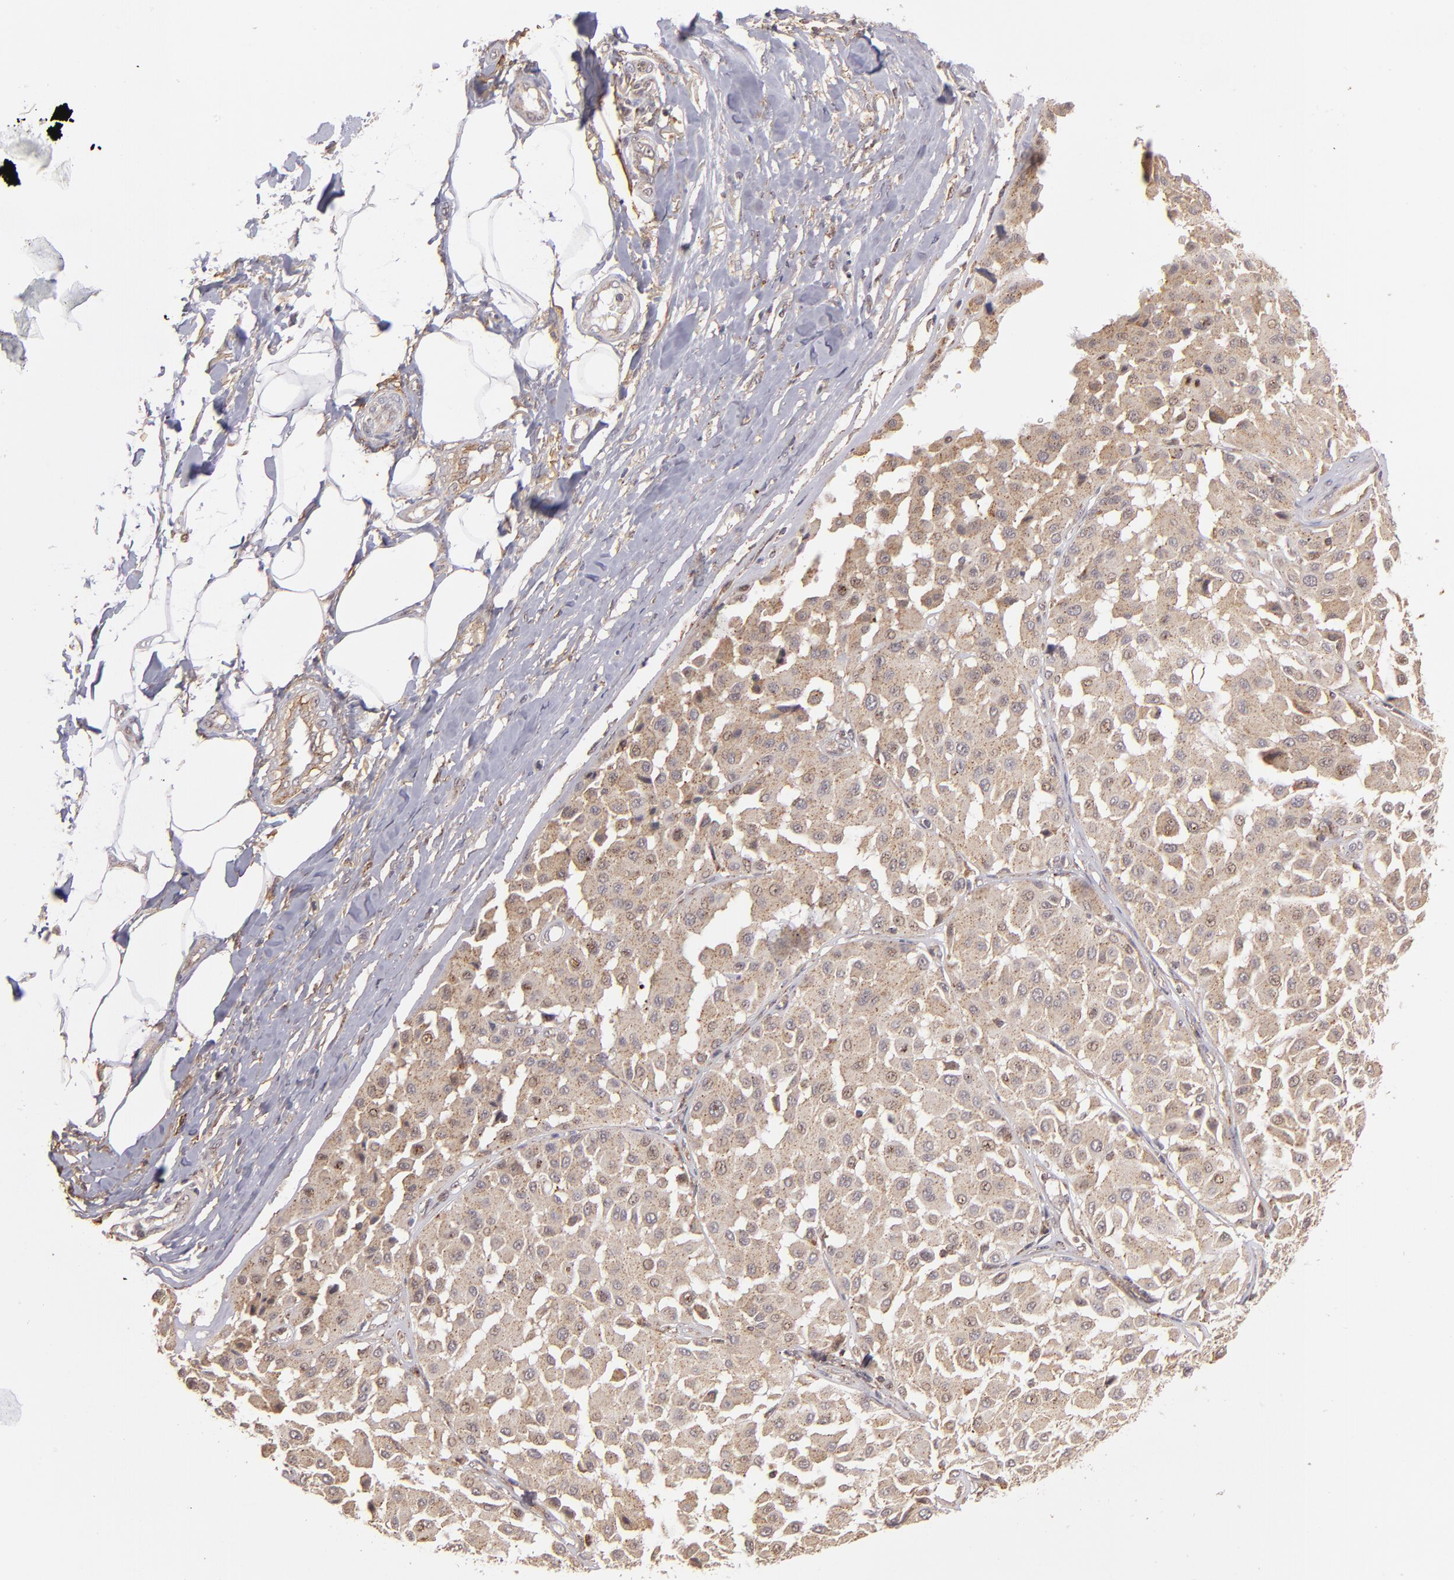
{"staining": {"intensity": "moderate", "quantity": ">75%", "location": "cytoplasmic/membranous"}, "tissue": "melanoma", "cell_type": "Tumor cells", "image_type": "cancer", "snomed": [{"axis": "morphology", "description": "Malignant melanoma, Metastatic site"}, {"axis": "topography", "description": "Soft tissue"}], "caption": "Protein staining of malignant melanoma (metastatic site) tissue reveals moderate cytoplasmic/membranous staining in approximately >75% of tumor cells.", "gene": "ZFYVE1", "patient": {"sex": "male", "age": 41}}